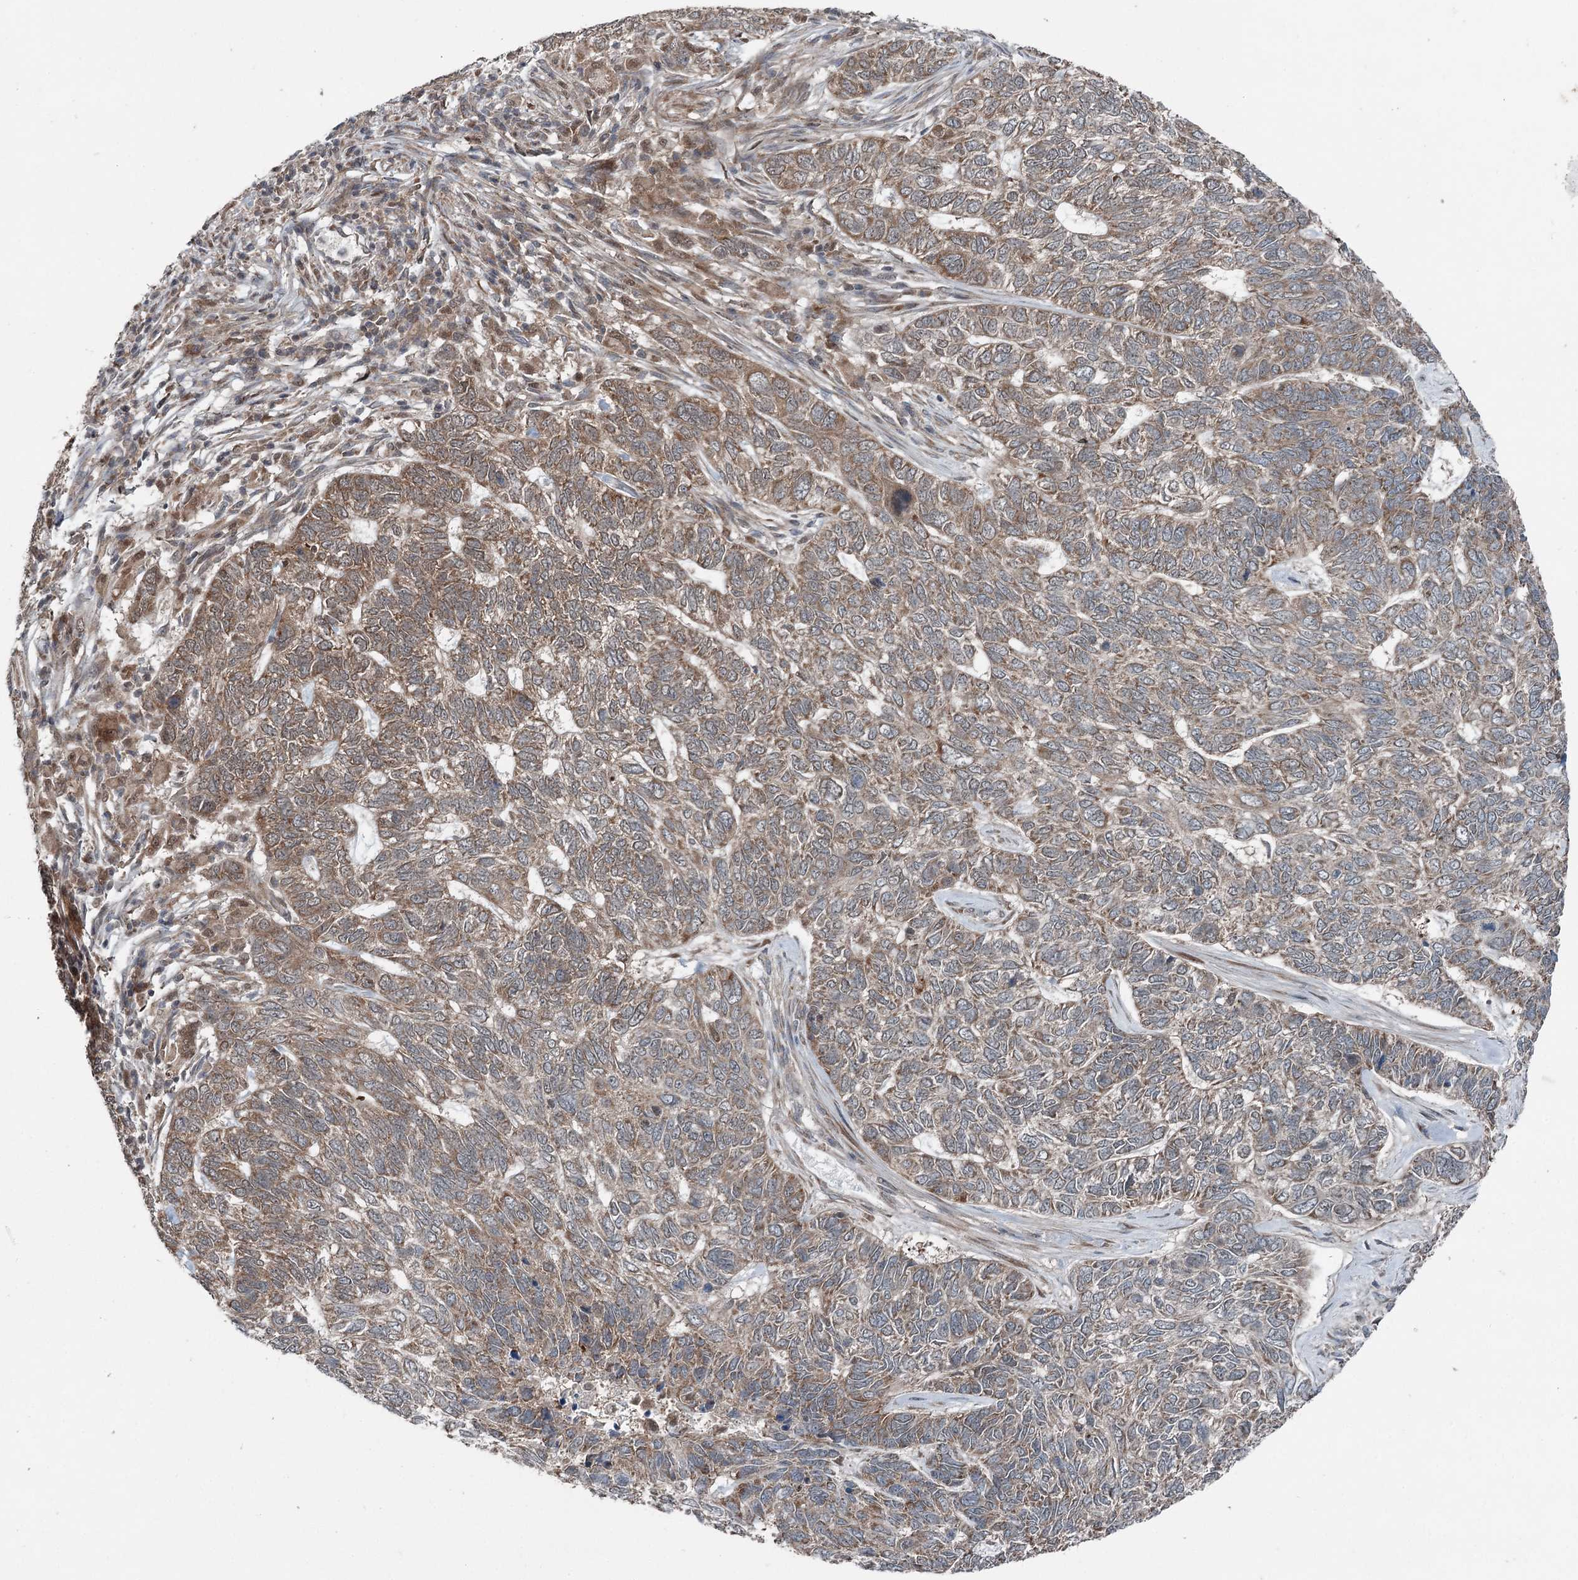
{"staining": {"intensity": "moderate", "quantity": "25%-75%", "location": "cytoplasmic/membranous"}, "tissue": "skin cancer", "cell_type": "Tumor cells", "image_type": "cancer", "snomed": [{"axis": "morphology", "description": "Basal cell carcinoma"}, {"axis": "topography", "description": "Skin"}], "caption": "The image demonstrates staining of skin cancer, revealing moderate cytoplasmic/membranous protein positivity (brown color) within tumor cells. (Stains: DAB in brown, nuclei in blue, Microscopy: brightfield microscopy at high magnification).", "gene": "WAPL", "patient": {"sex": "female", "age": 65}}